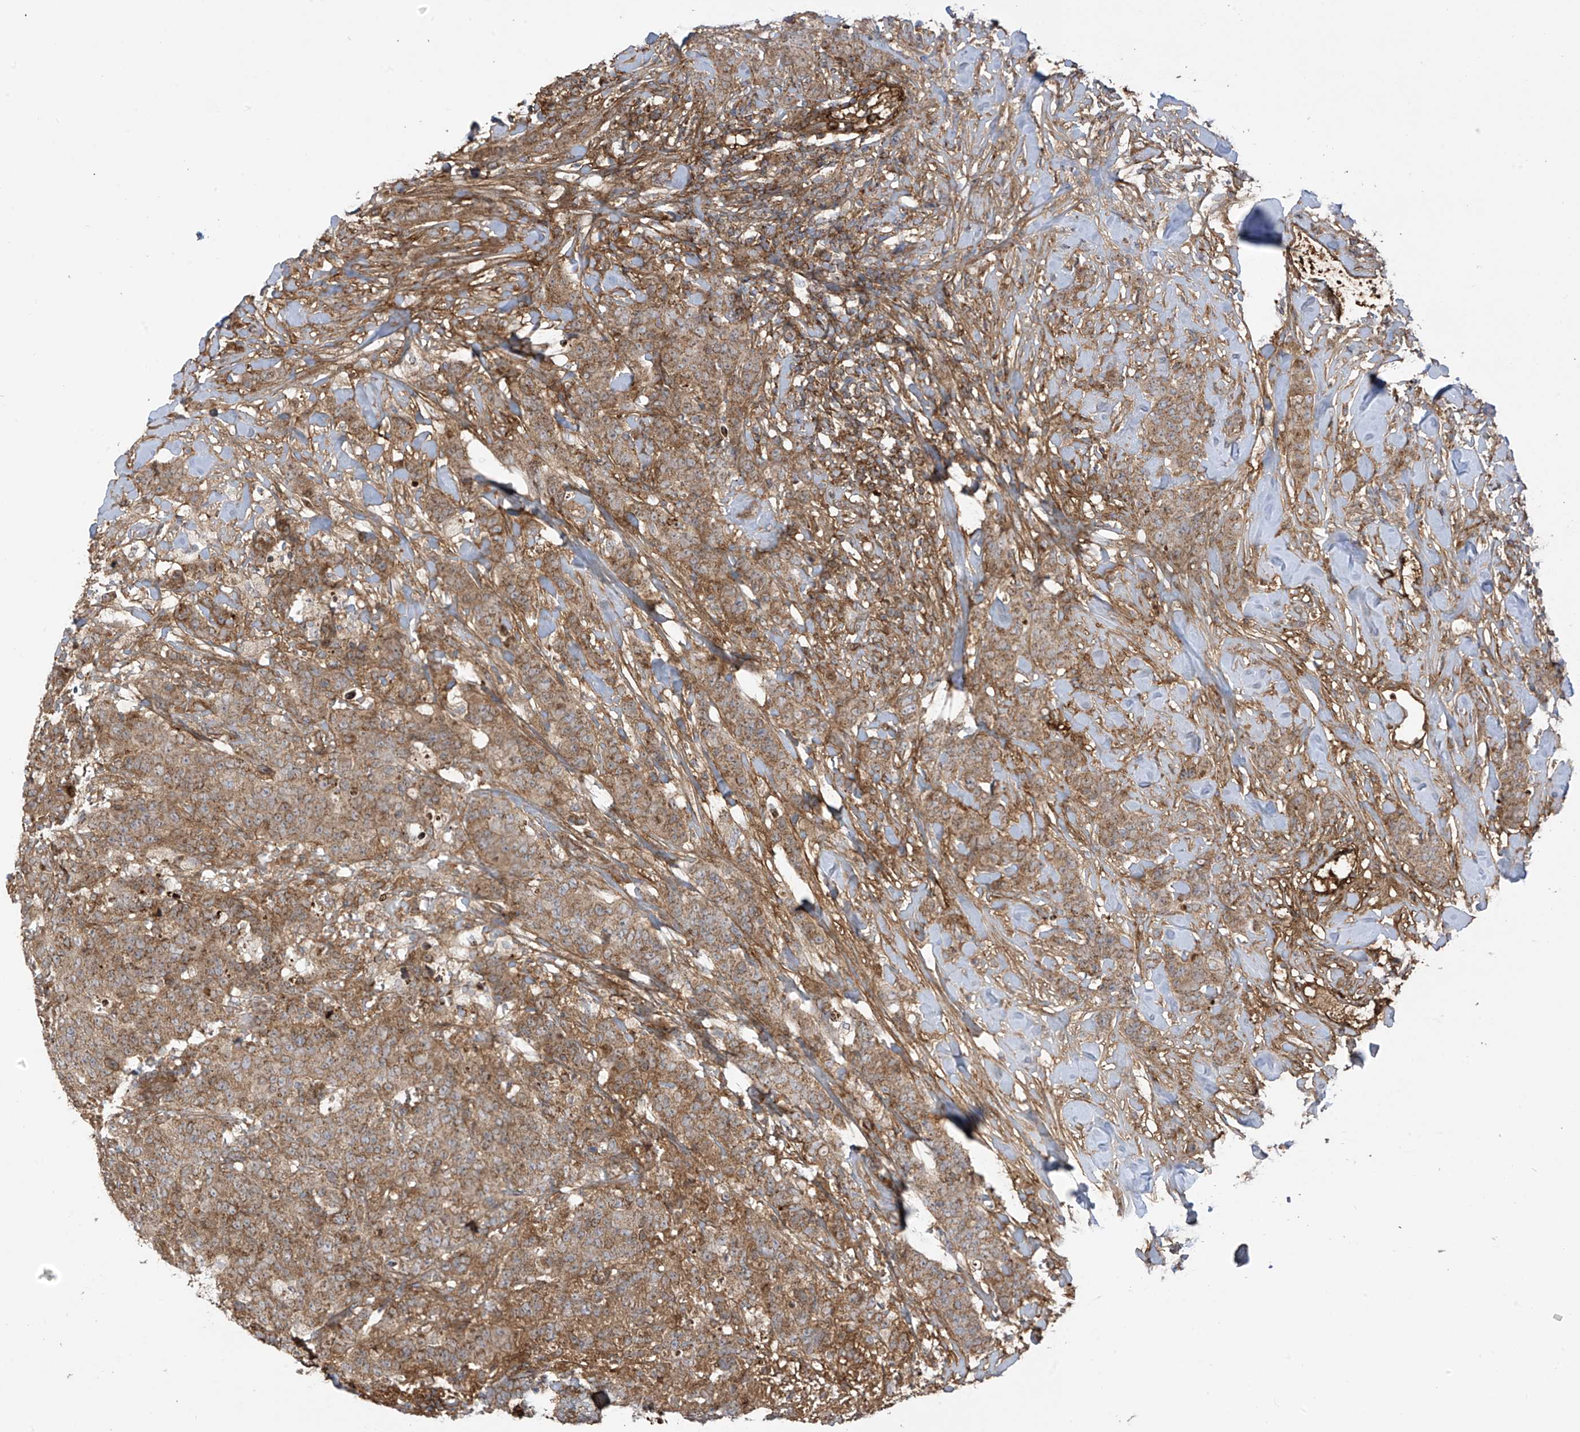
{"staining": {"intensity": "moderate", "quantity": ">75%", "location": "cytoplasmic/membranous"}, "tissue": "breast cancer", "cell_type": "Tumor cells", "image_type": "cancer", "snomed": [{"axis": "morphology", "description": "Duct carcinoma"}, {"axis": "topography", "description": "Breast"}], "caption": "Immunohistochemistry staining of breast cancer, which demonstrates medium levels of moderate cytoplasmic/membranous expression in about >75% of tumor cells indicating moderate cytoplasmic/membranous protein positivity. The staining was performed using DAB (brown) for protein detection and nuclei were counterstained in hematoxylin (blue).", "gene": "REPS1", "patient": {"sex": "female", "age": 40}}